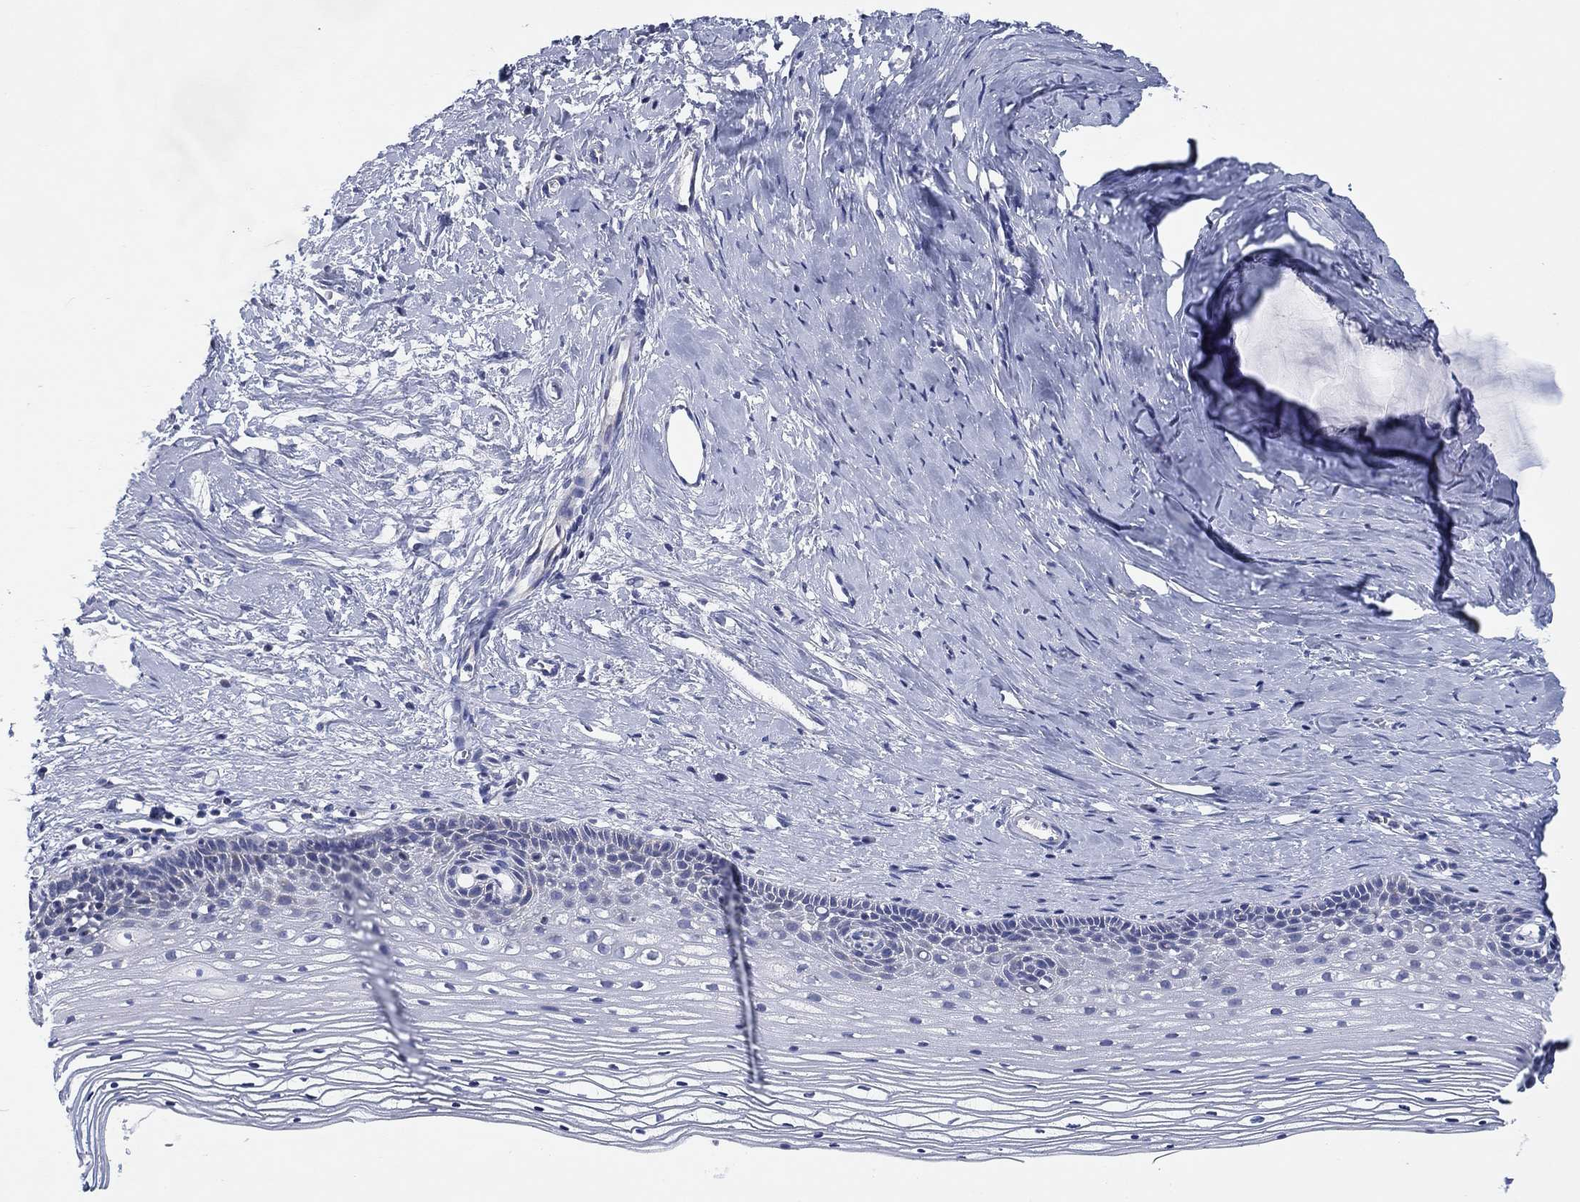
{"staining": {"intensity": "negative", "quantity": "none", "location": "none"}, "tissue": "cervix", "cell_type": "Glandular cells", "image_type": "normal", "snomed": [{"axis": "morphology", "description": "Normal tissue, NOS"}, {"axis": "topography", "description": "Cervix"}], "caption": "A micrograph of cervix stained for a protein displays no brown staining in glandular cells.", "gene": "NACAD", "patient": {"sex": "female", "age": 40}}